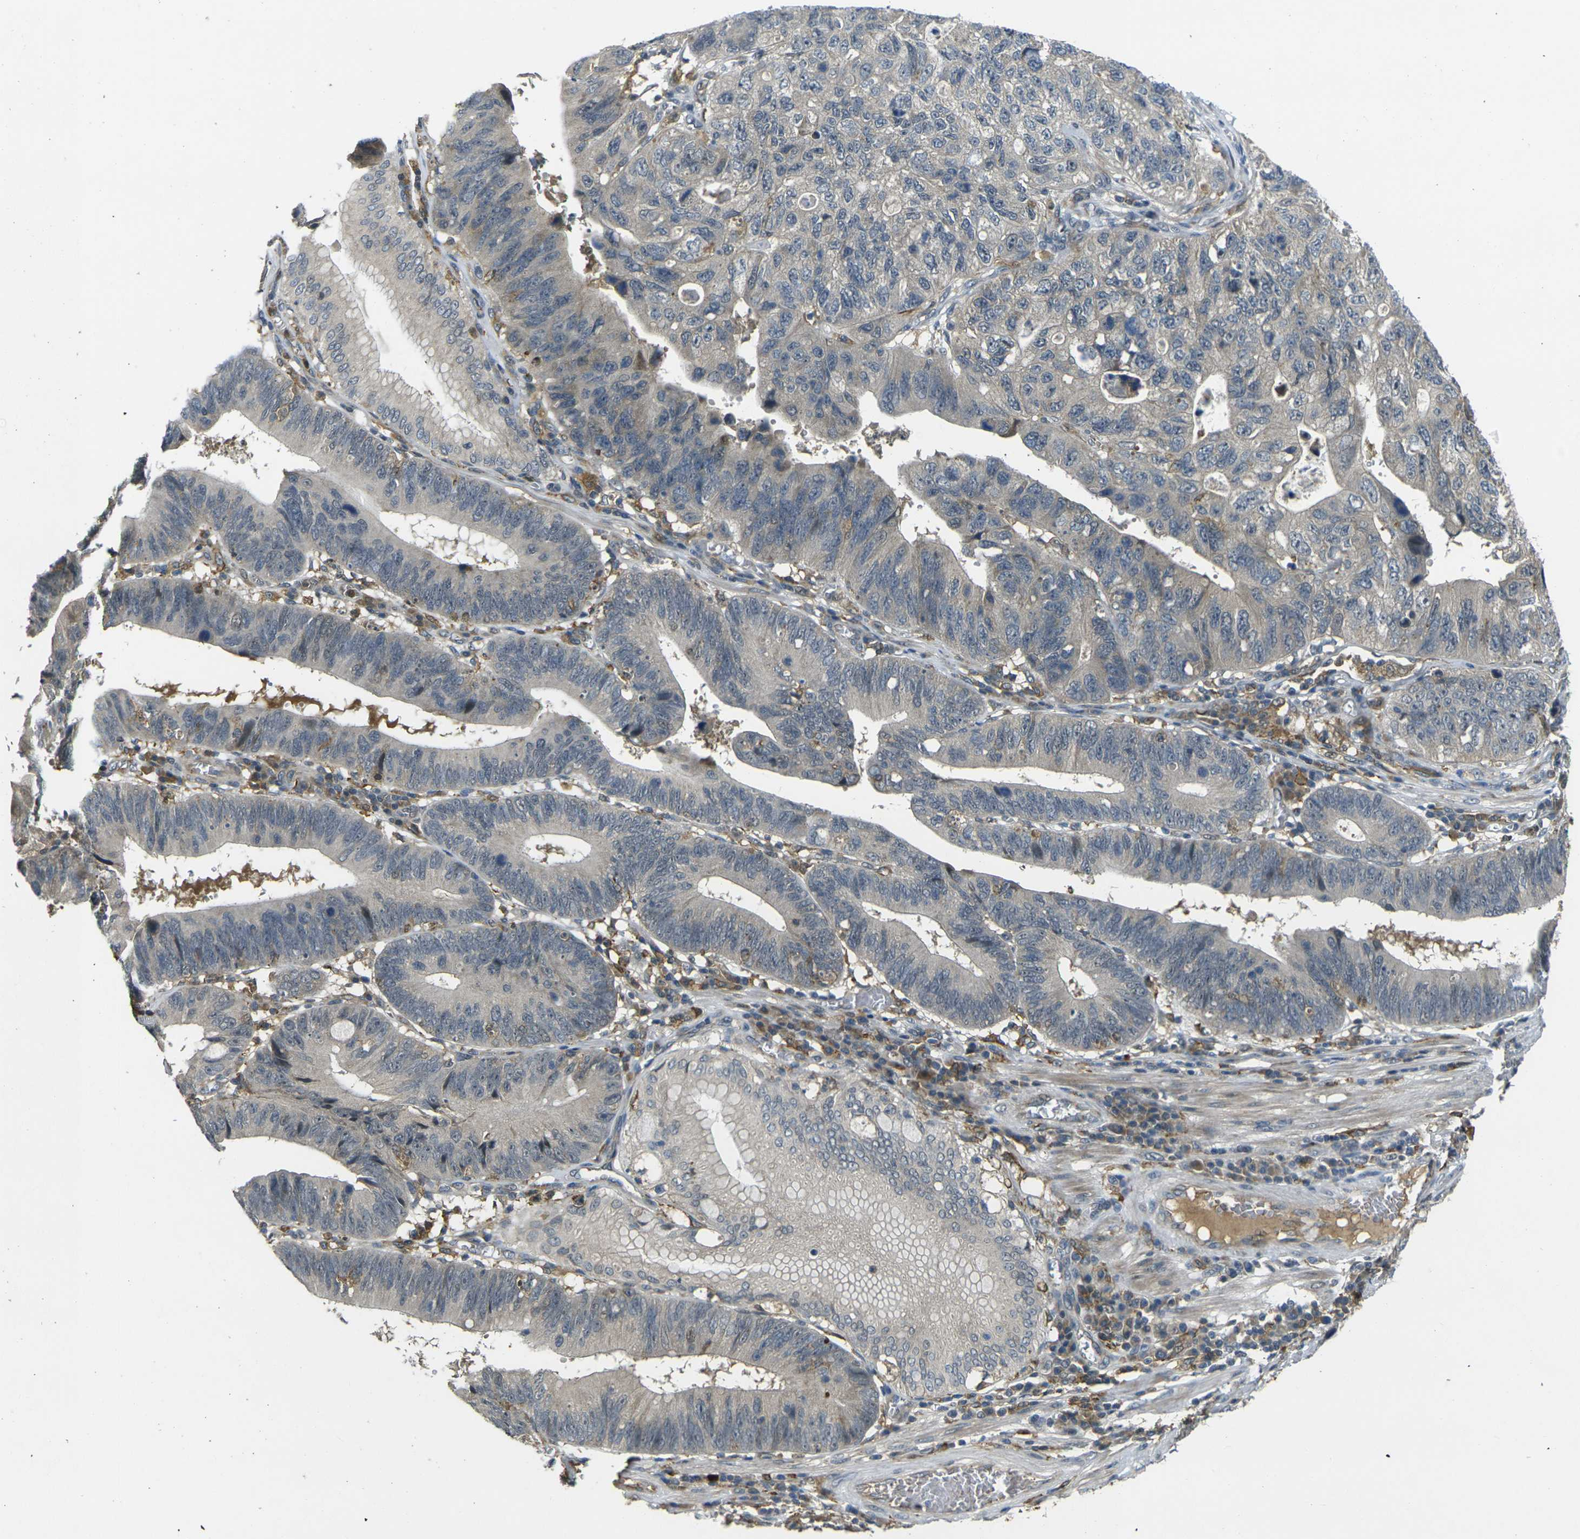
{"staining": {"intensity": "weak", "quantity": "25%-75%", "location": "cytoplasmic/membranous"}, "tissue": "stomach cancer", "cell_type": "Tumor cells", "image_type": "cancer", "snomed": [{"axis": "morphology", "description": "Adenocarcinoma, NOS"}, {"axis": "topography", "description": "Stomach"}], "caption": "DAB immunohistochemical staining of human adenocarcinoma (stomach) shows weak cytoplasmic/membranous protein staining in about 25%-75% of tumor cells.", "gene": "PIGL", "patient": {"sex": "male", "age": 59}}